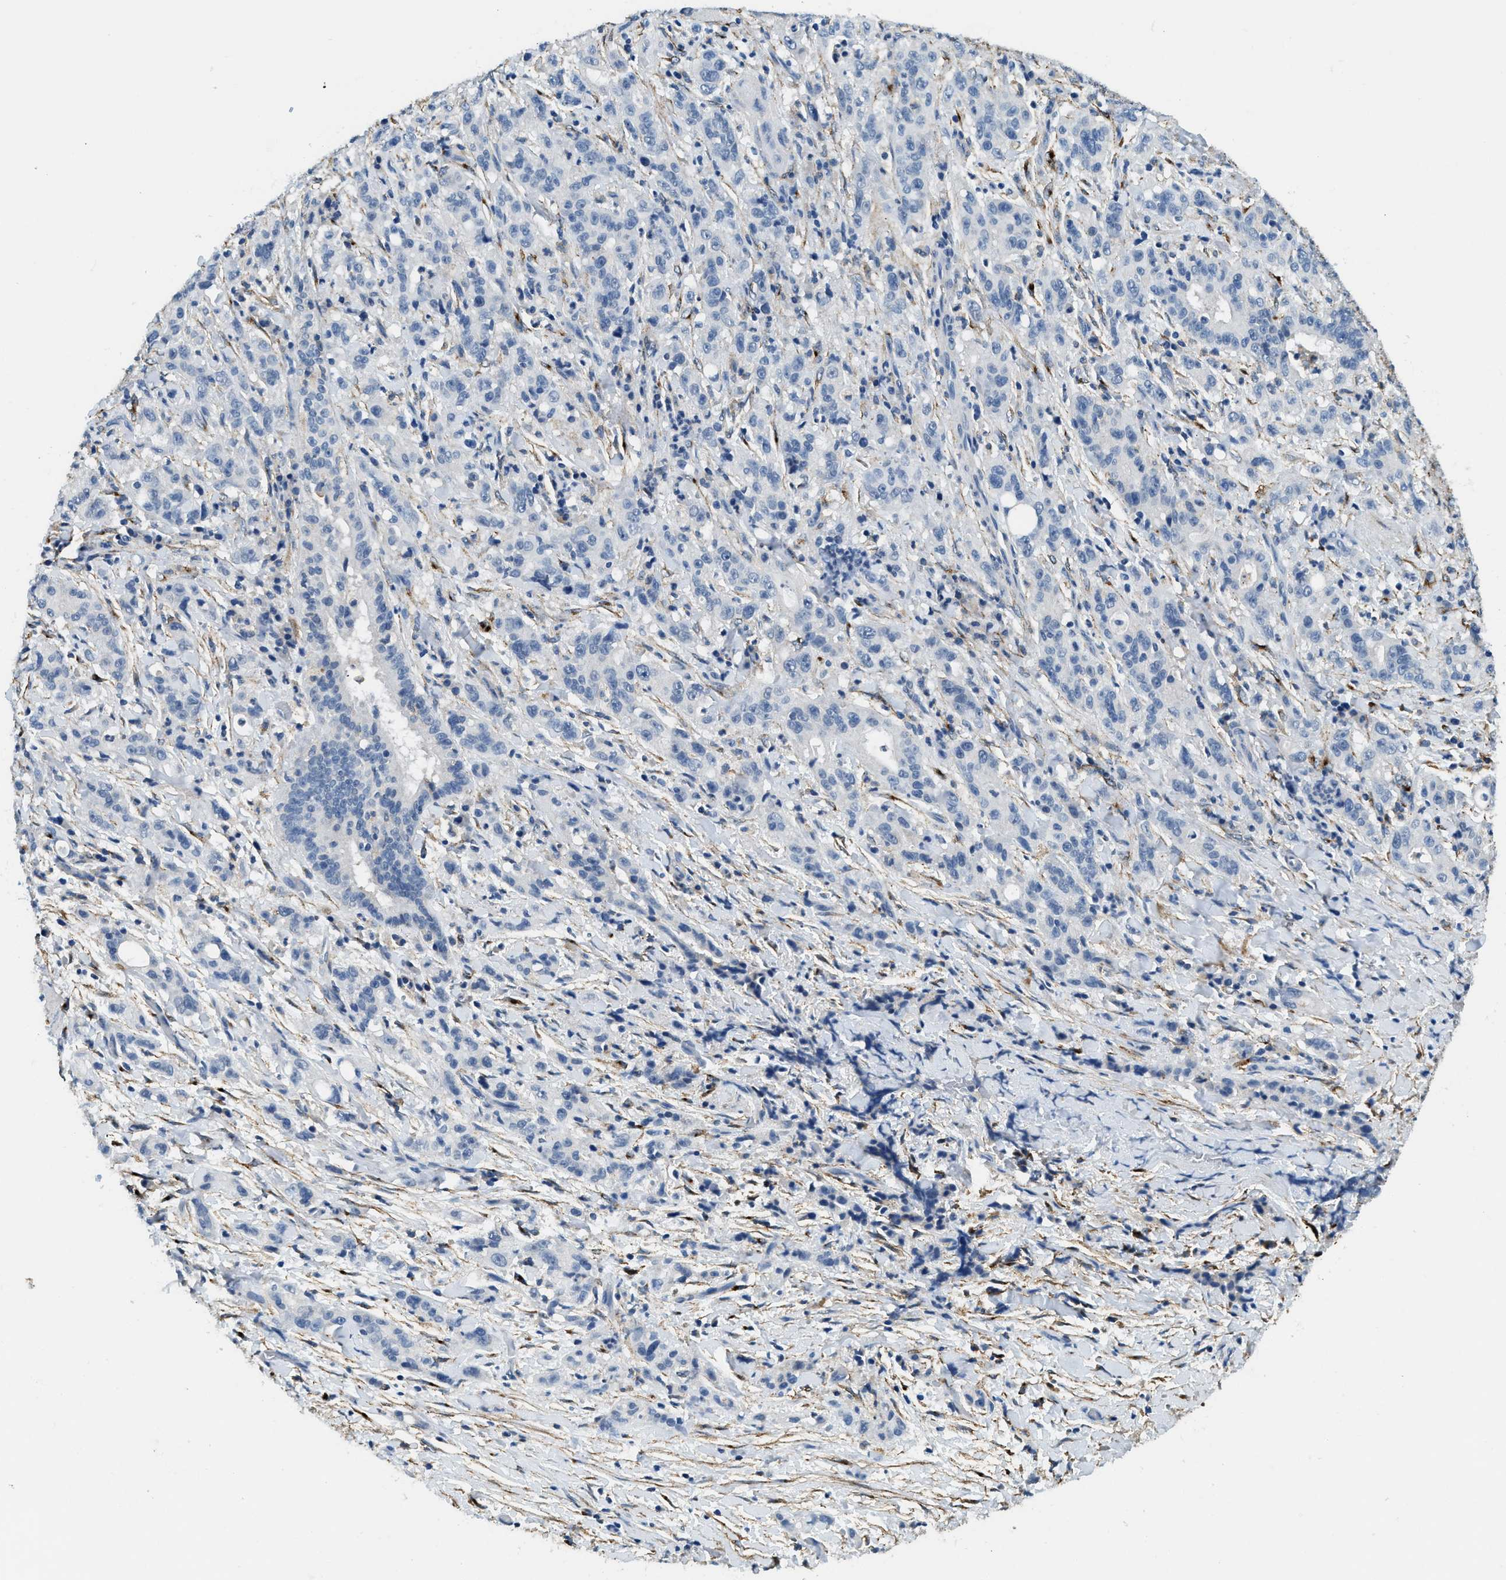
{"staining": {"intensity": "negative", "quantity": "none", "location": "none"}, "tissue": "liver cancer", "cell_type": "Tumor cells", "image_type": "cancer", "snomed": [{"axis": "morphology", "description": "Cholangiocarcinoma"}, {"axis": "topography", "description": "Liver"}], "caption": "Liver cancer (cholangiocarcinoma) was stained to show a protein in brown. There is no significant positivity in tumor cells.", "gene": "LRP1", "patient": {"sex": "female", "age": 38}}